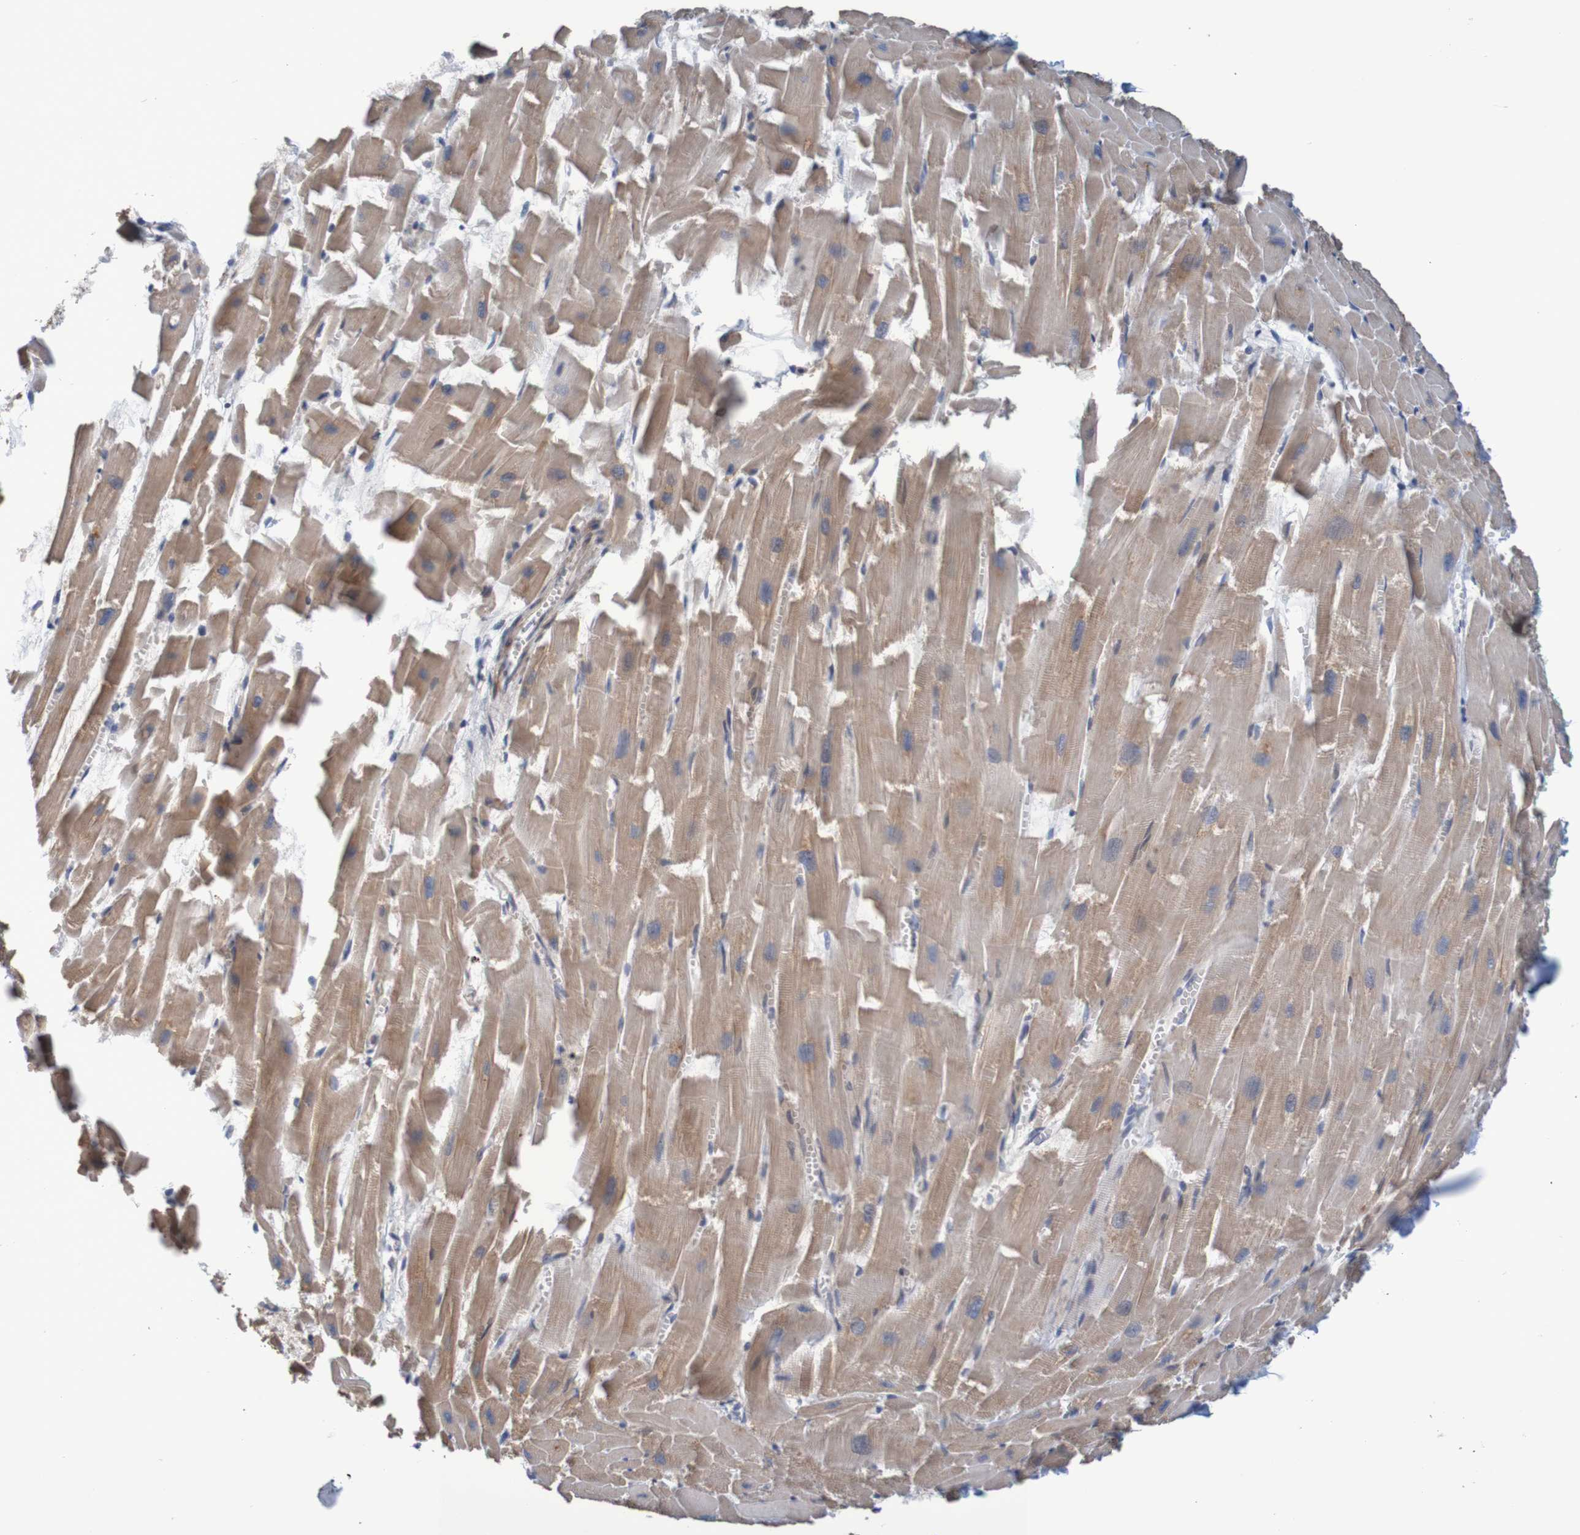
{"staining": {"intensity": "moderate", "quantity": ">75%", "location": "cytoplasmic/membranous"}, "tissue": "heart muscle", "cell_type": "Cardiomyocytes", "image_type": "normal", "snomed": [{"axis": "morphology", "description": "Normal tissue, NOS"}, {"axis": "topography", "description": "Heart"}], "caption": "Heart muscle stained with DAB immunohistochemistry reveals medium levels of moderate cytoplasmic/membranous positivity in about >75% of cardiomyocytes. (DAB (3,3'-diaminobenzidine) IHC with brightfield microscopy, high magnification).", "gene": "CLDN18", "patient": {"sex": "female", "age": 19}}